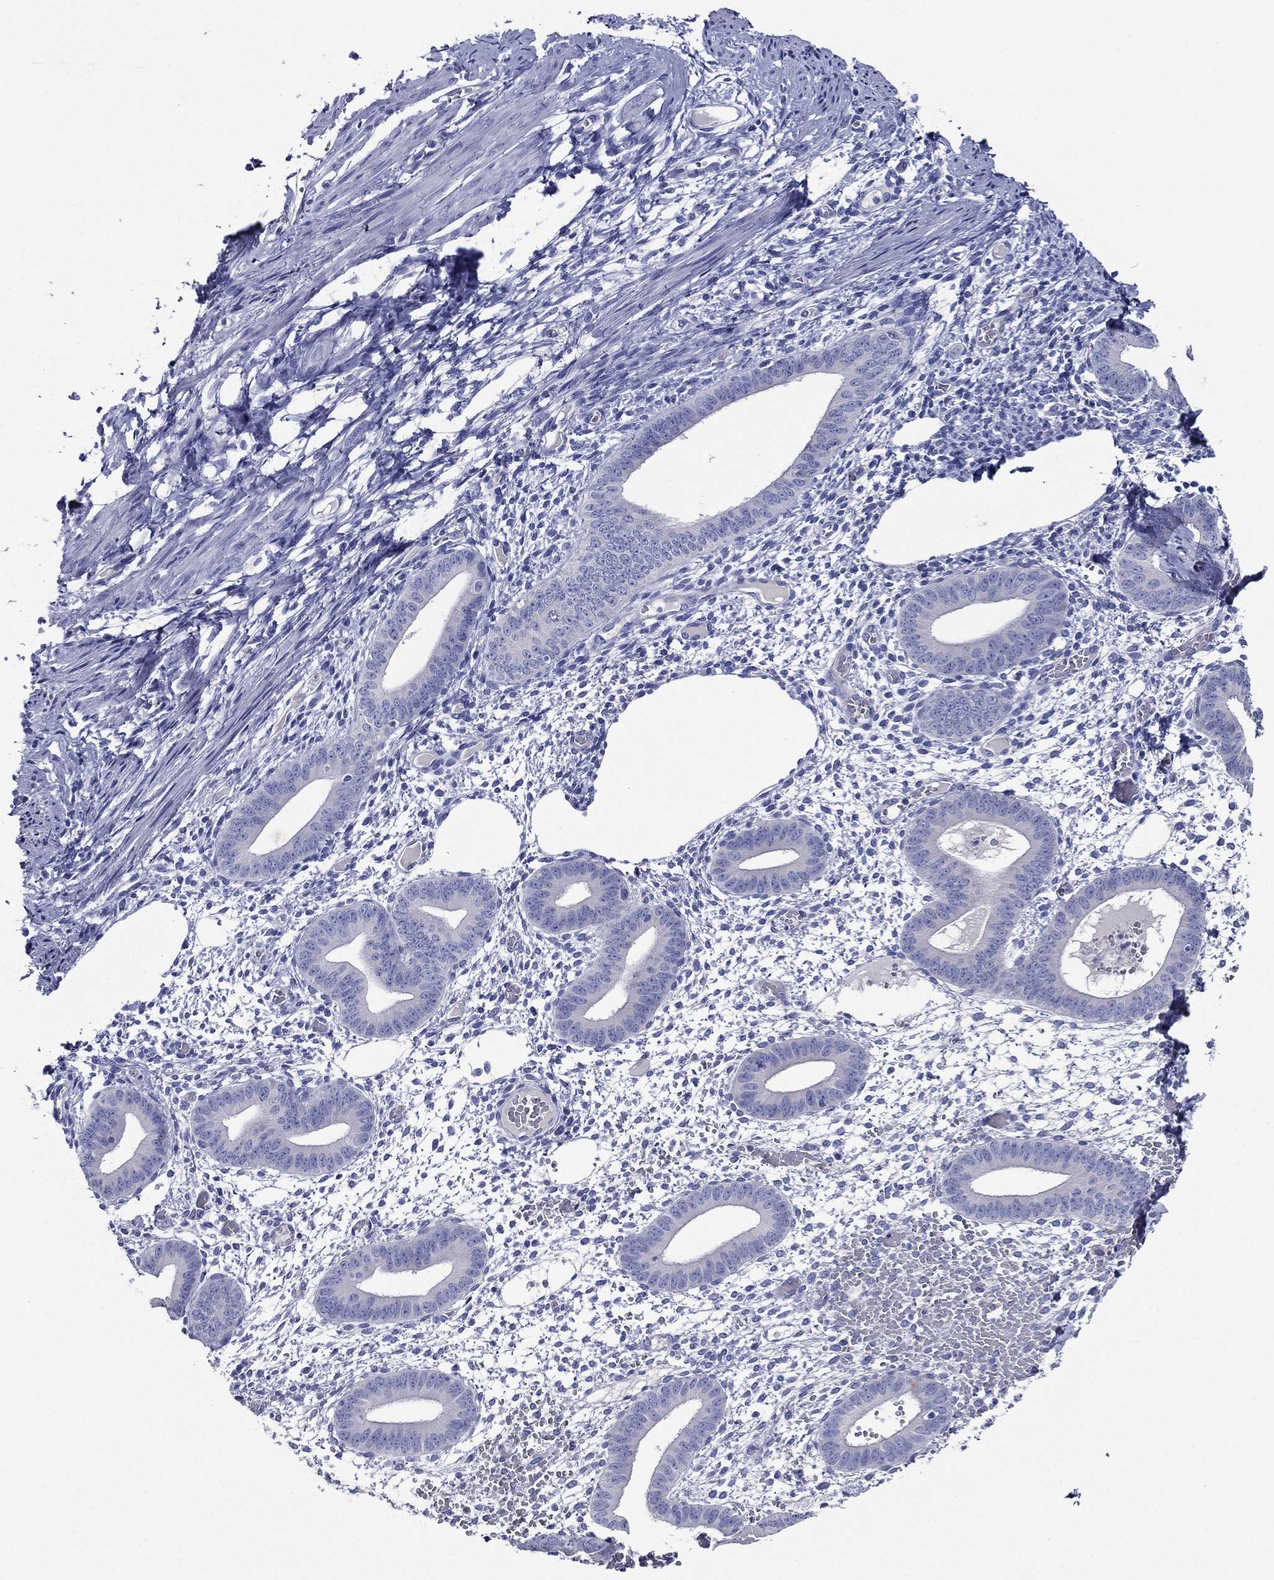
{"staining": {"intensity": "negative", "quantity": "none", "location": "none"}, "tissue": "endometrium", "cell_type": "Cells in endometrial stroma", "image_type": "normal", "snomed": [{"axis": "morphology", "description": "Normal tissue, NOS"}, {"axis": "topography", "description": "Endometrium"}], "caption": "Immunohistochemistry (IHC) of benign endometrium shows no positivity in cells in endometrial stroma. (DAB immunohistochemistry, high magnification).", "gene": "ACE2", "patient": {"sex": "female", "age": 42}}